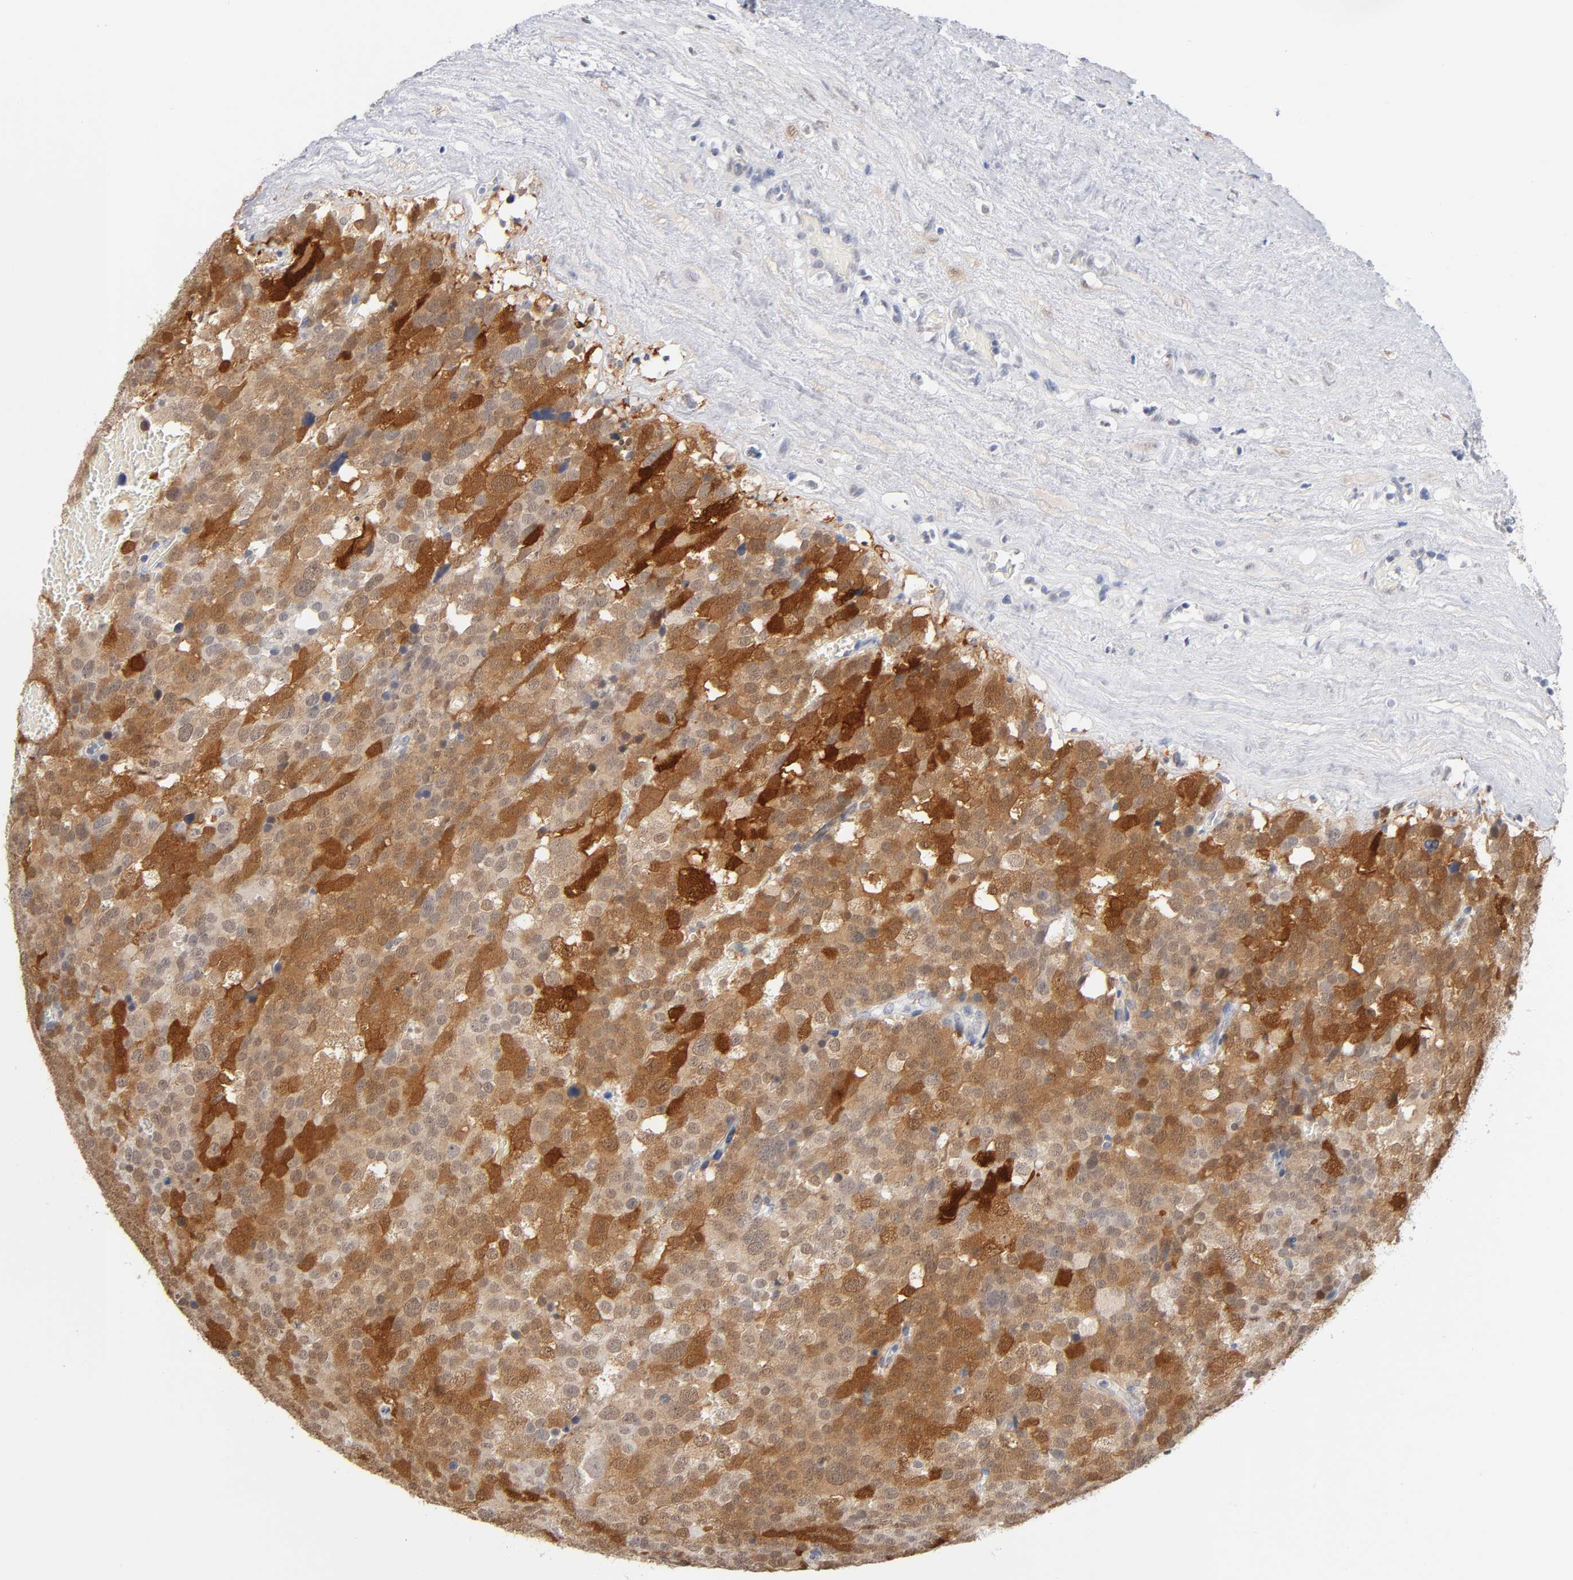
{"staining": {"intensity": "moderate", "quantity": ">75%", "location": "cytoplasmic/membranous,nuclear"}, "tissue": "testis cancer", "cell_type": "Tumor cells", "image_type": "cancer", "snomed": [{"axis": "morphology", "description": "Seminoma, NOS"}, {"axis": "topography", "description": "Testis"}], "caption": "The image displays staining of testis cancer, revealing moderate cytoplasmic/membranous and nuclear protein positivity (brown color) within tumor cells.", "gene": "CRABP2", "patient": {"sex": "male", "age": 71}}